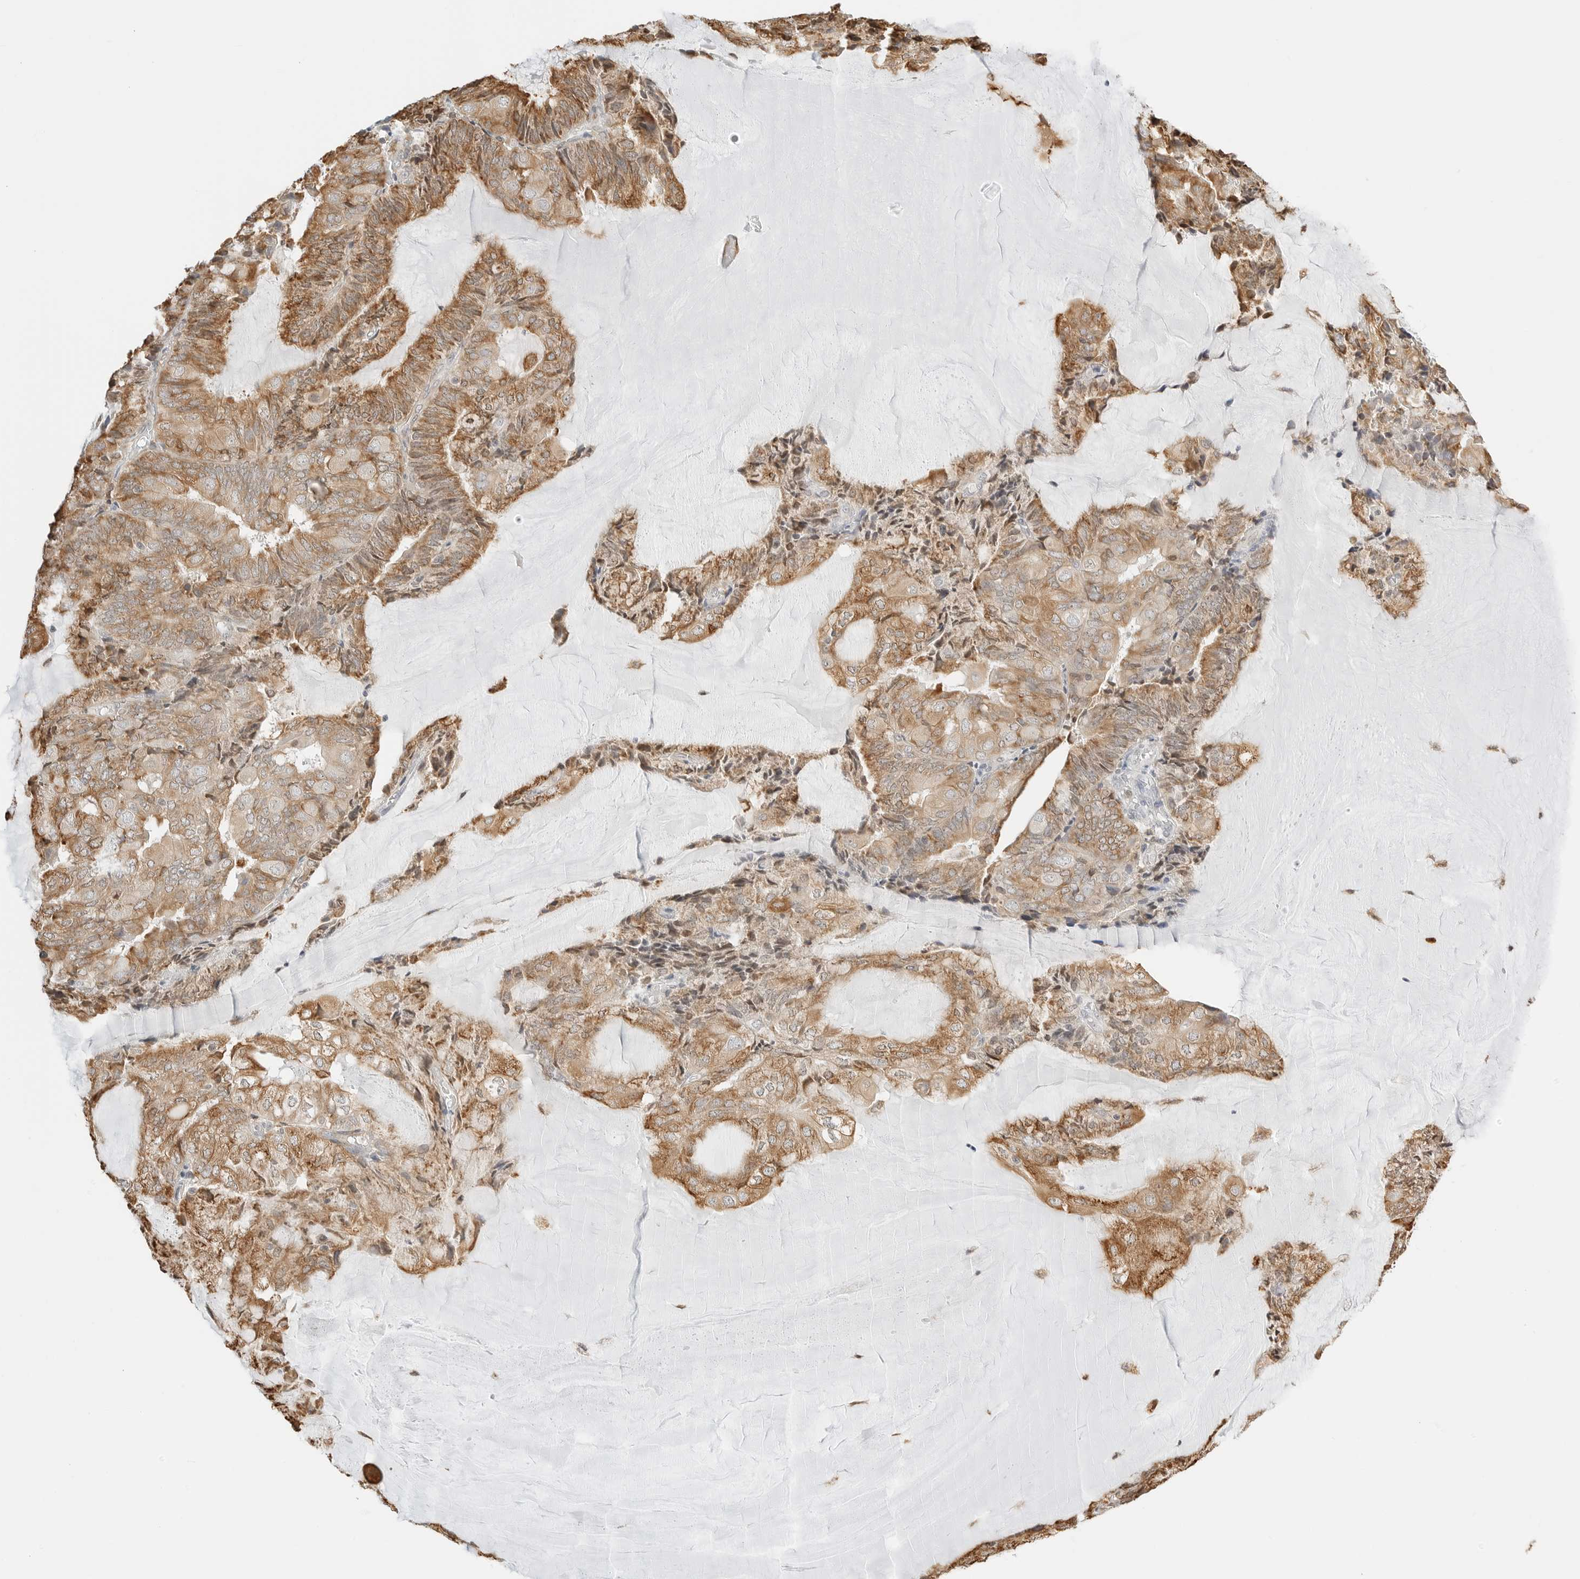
{"staining": {"intensity": "moderate", "quantity": ">75%", "location": "cytoplasmic/membranous"}, "tissue": "endometrial cancer", "cell_type": "Tumor cells", "image_type": "cancer", "snomed": [{"axis": "morphology", "description": "Adenocarcinoma, NOS"}, {"axis": "topography", "description": "Endometrium"}], "caption": "A micrograph of endometrial cancer stained for a protein displays moderate cytoplasmic/membranous brown staining in tumor cells.", "gene": "THEM4", "patient": {"sex": "female", "age": 81}}